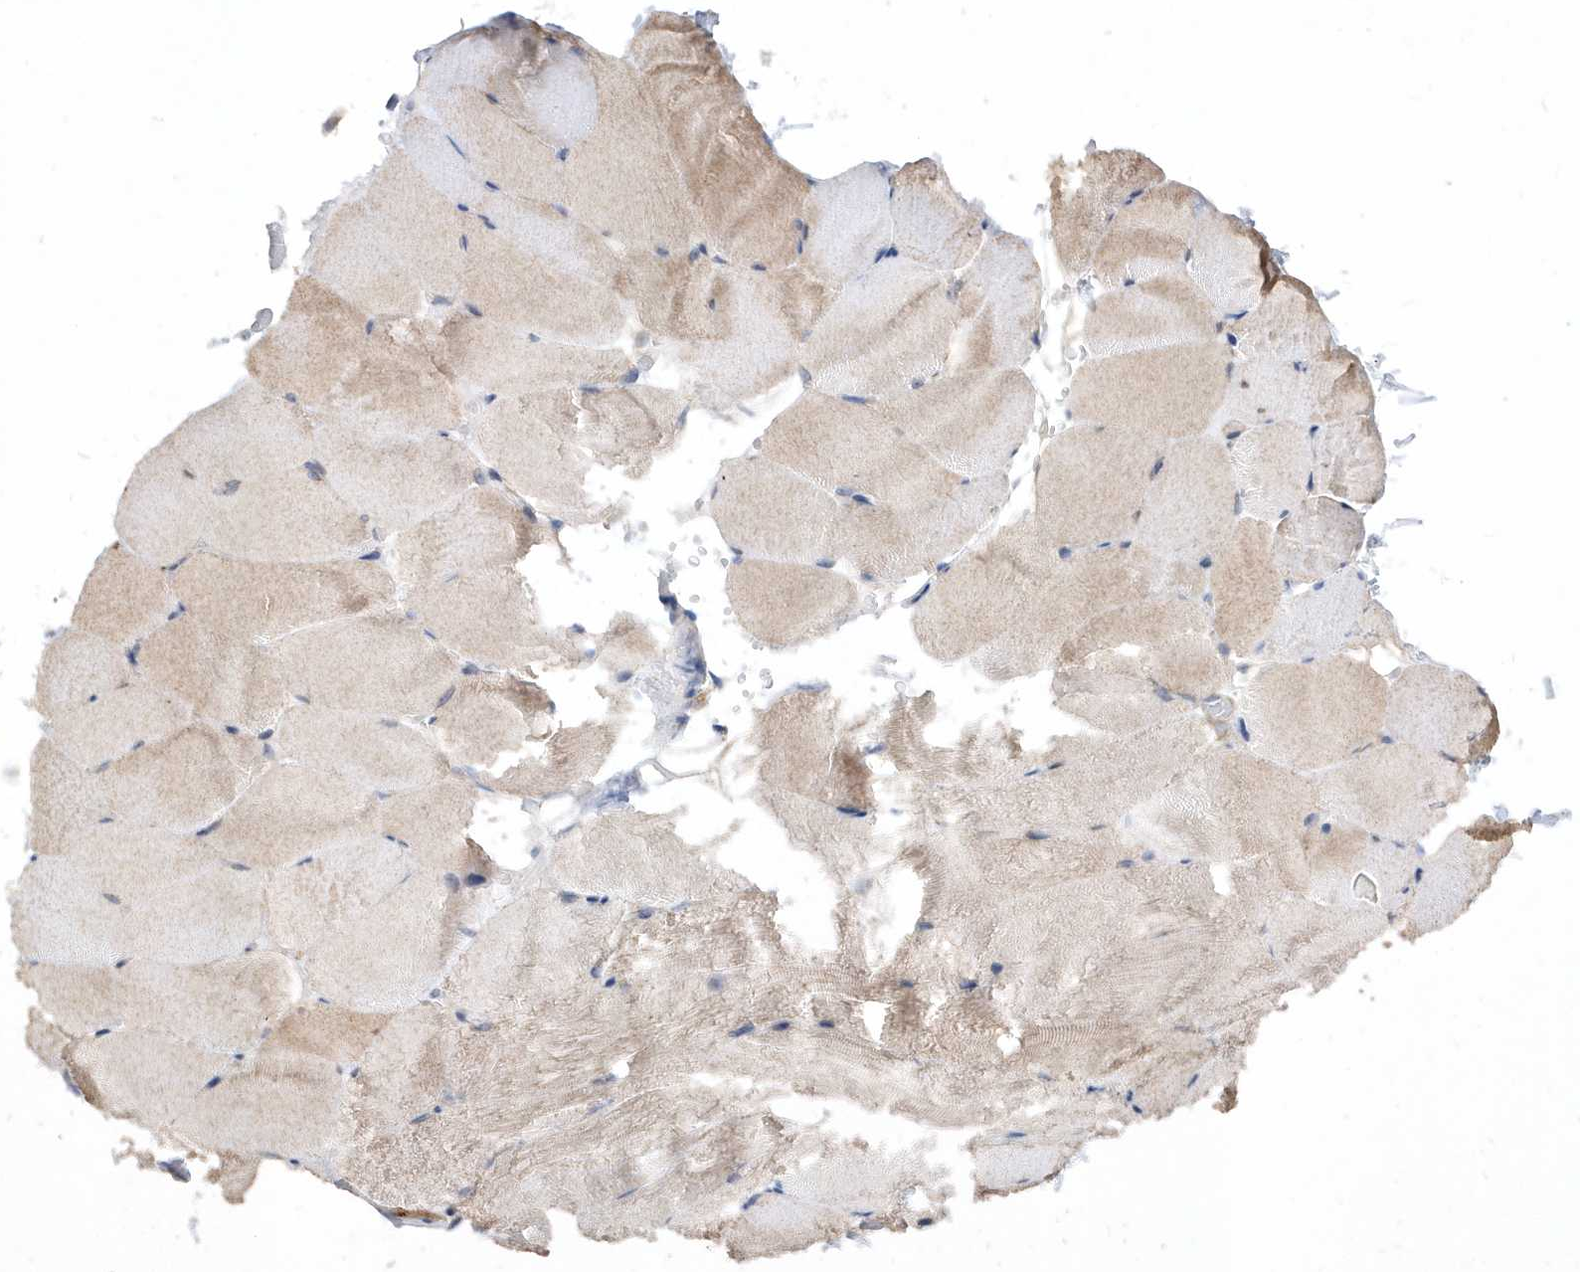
{"staining": {"intensity": "weak", "quantity": "25%-75%", "location": "cytoplasmic/membranous"}, "tissue": "skeletal muscle", "cell_type": "Myocytes", "image_type": "normal", "snomed": [{"axis": "morphology", "description": "Normal tissue, NOS"}, {"axis": "topography", "description": "Skeletal muscle"}, {"axis": "topography", "description": "Parathyroid gland"}], "caption": "Immunohistochemical staining of unremarkable human skeletal muscle exhibits weak cytoplasmic/membranous protein expression in about 25%-75% of myocytes. Nuclei are stained in blue.", "gene": "LONRF2", "patient": {"sex": "female", "age": 37}}